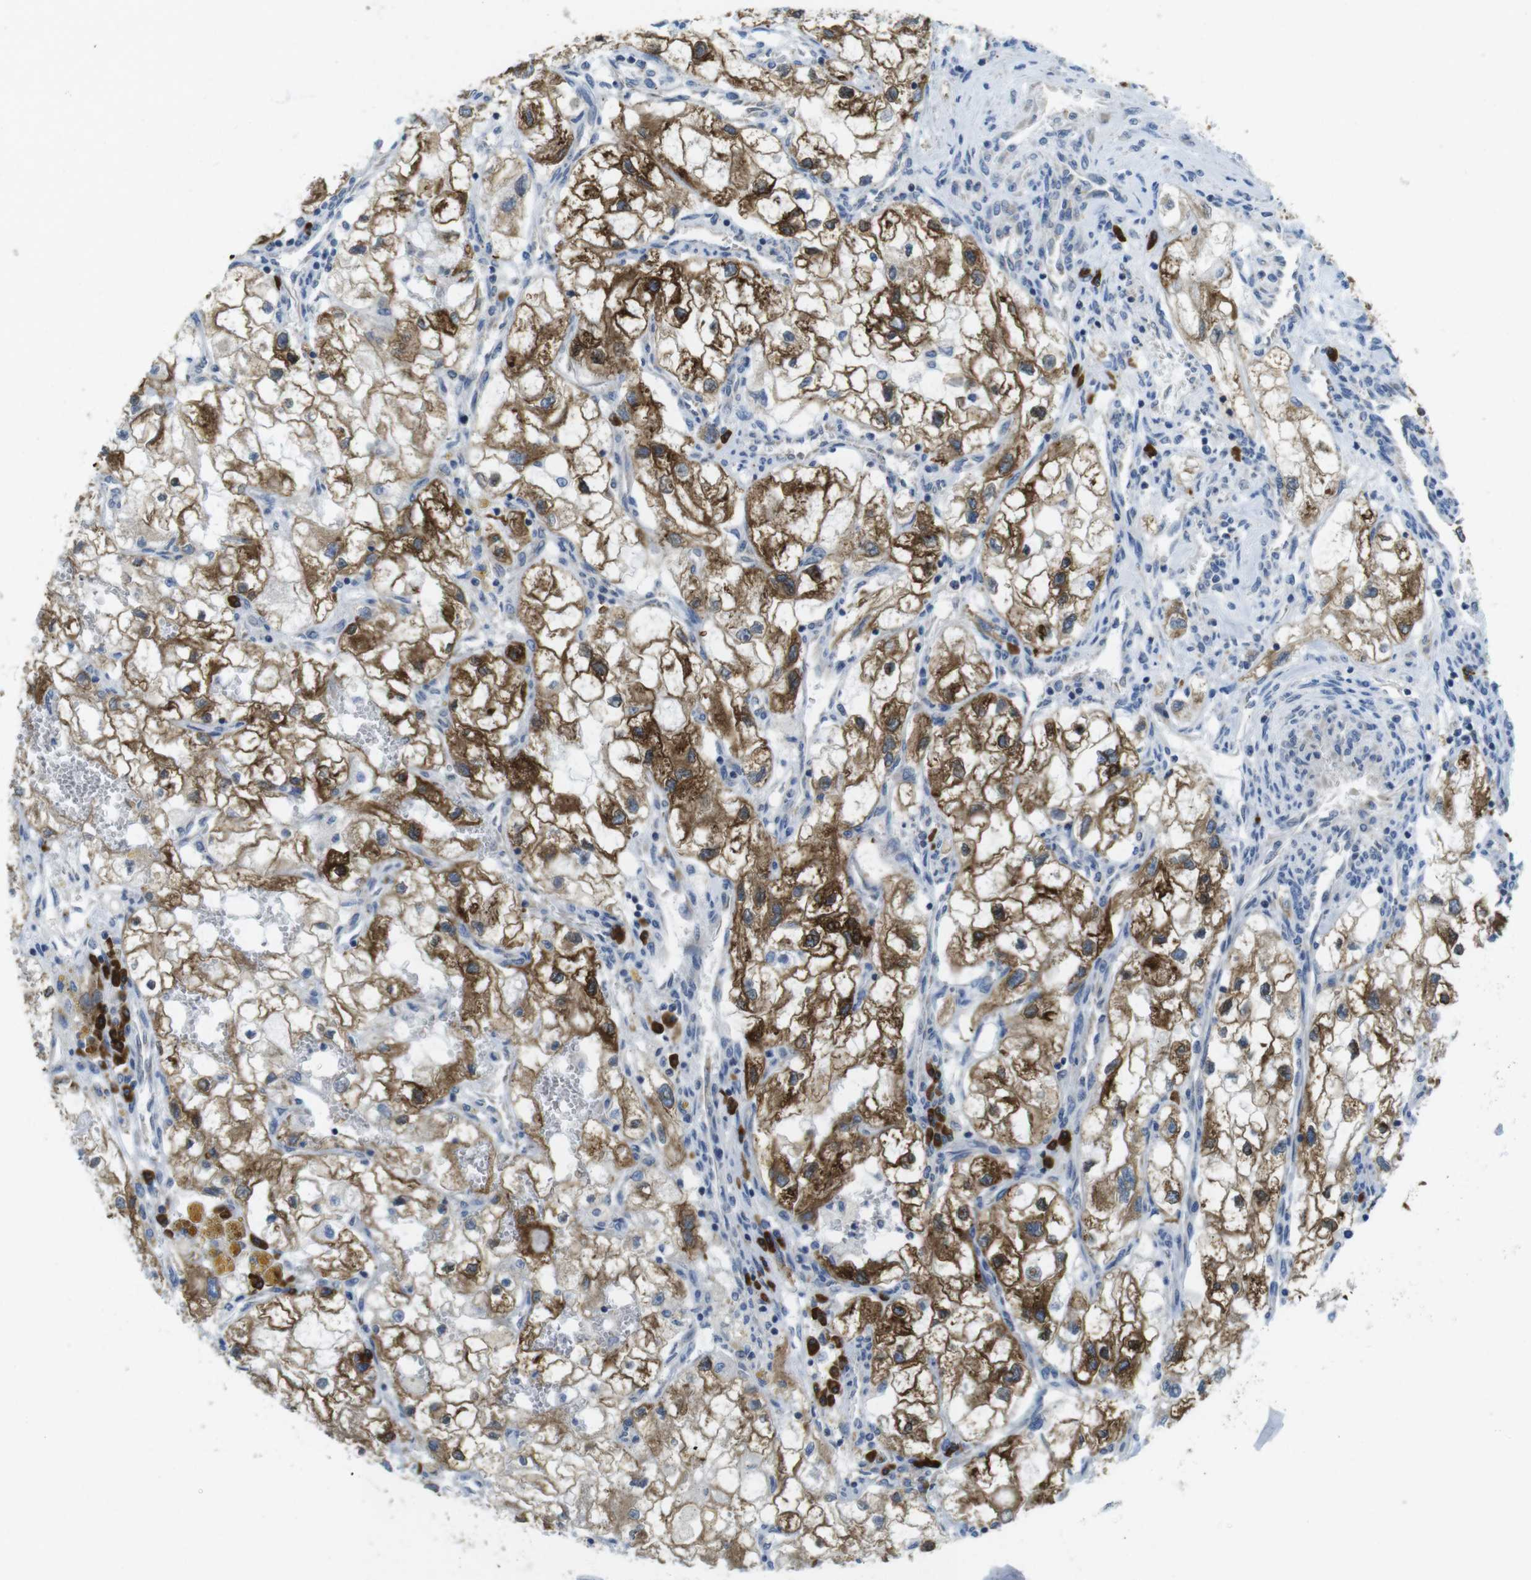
{"staining": {"intensity": "strong", "quantity": ">75%", "location": "cytoplasmic/membranous"}, "tissue": "renal cancer", "cell_type": "Tumor cells", "image_type": "cancer", "snomed": [{"axis": "morphology", "description": "Adenocarcinoma, NOS"}, {"axis": "topography", "description": "Kidney"}], "caption": "Renal cancer (adenocarcinoma) stained with immunohistochemistry shows strong cytoplasmic/membranous positivity in about >75% of tumor cells. (DAB (3,3'-diaminobenzidine) = brown stain, brightfield microscopy at high magnification).", "gene": "CLPTM1L", "patient": {"sex": "female", "age": 70}}